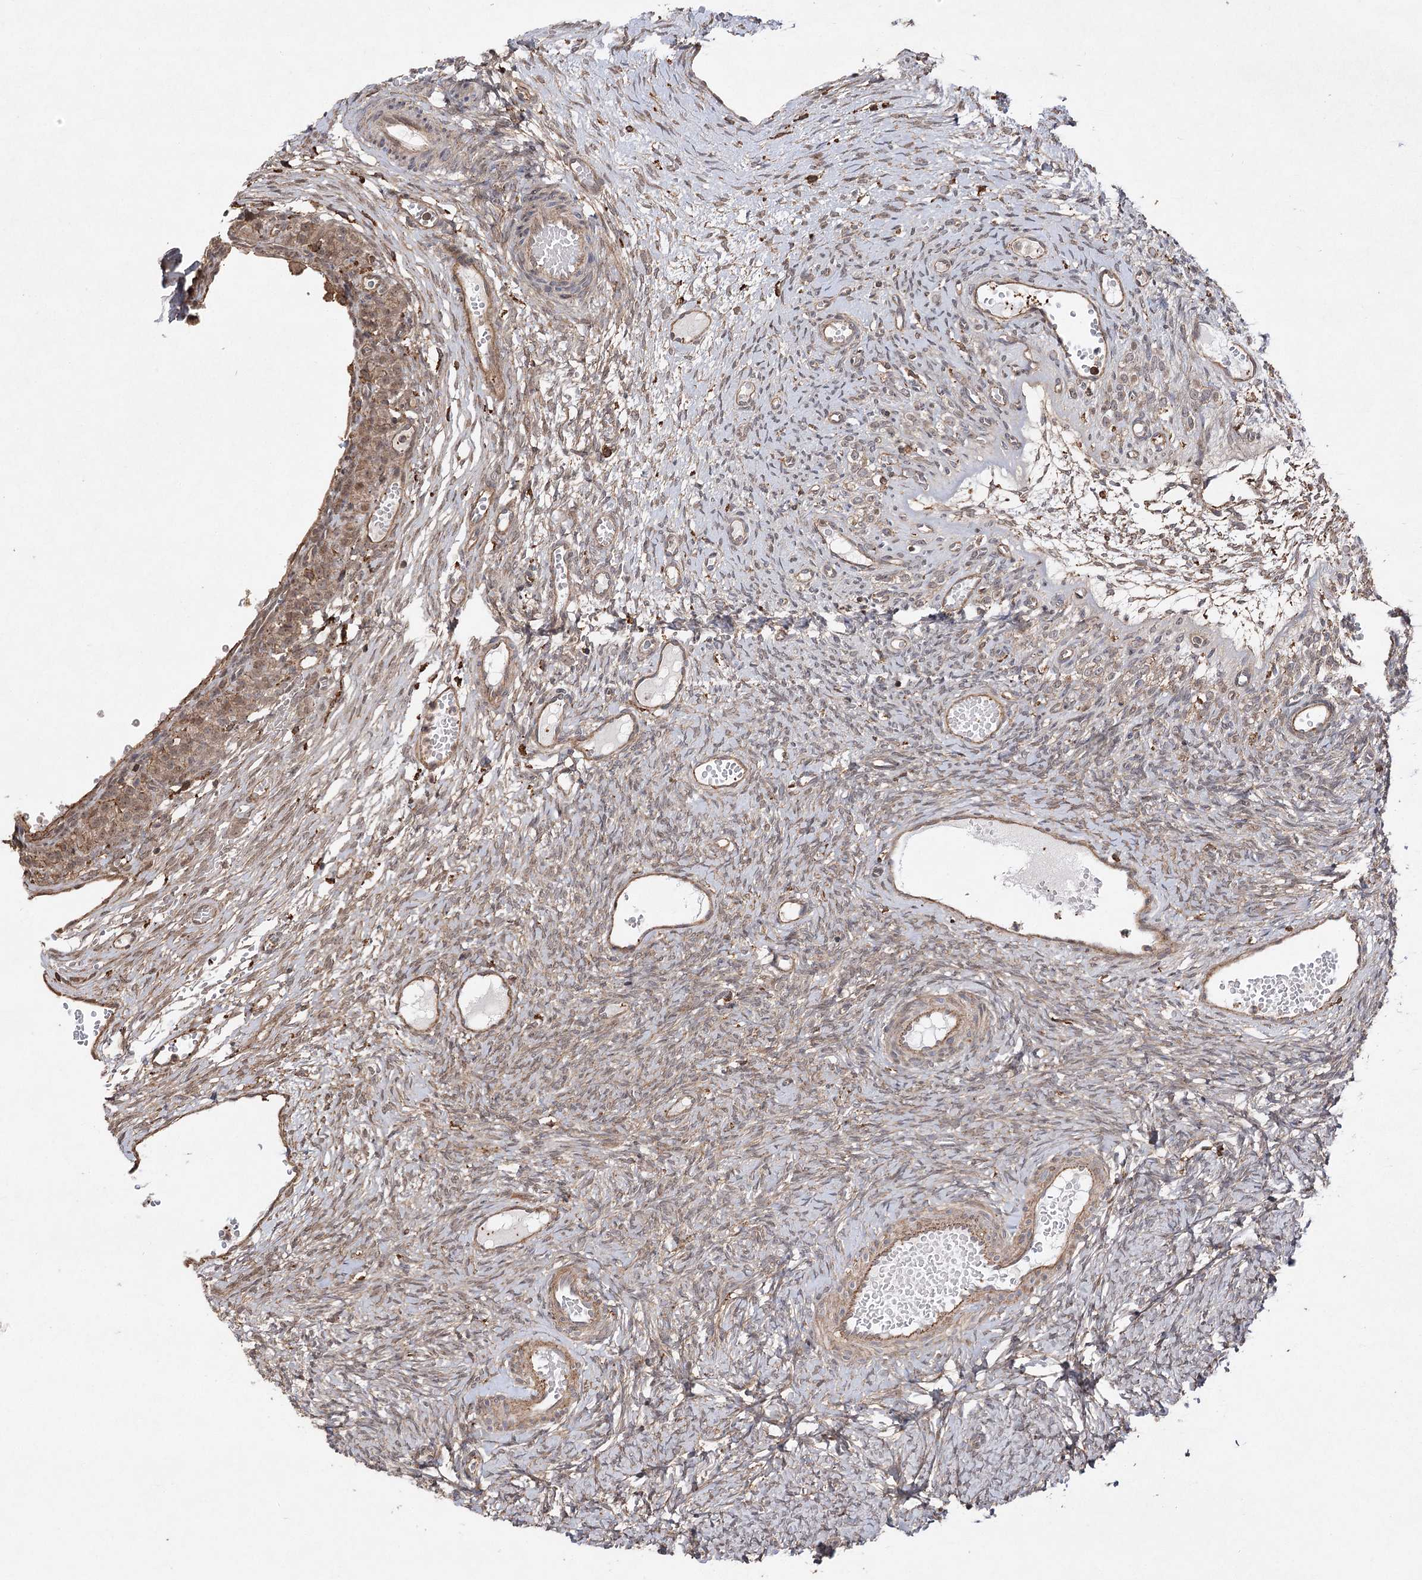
{"staining": {"intensity": "weak", "quantity": "25%-75%", "location": "cytoplasmic/membranous,nuclear"}, "tissue": "ovary", "cell_type": "Ovarian stroma cells", "image_type": "normal", "snomed": [{"axis": "morphology", "description": "Adenocarcinoma, NOS"}, {"axis": "topography", "description": "Endometrium"}], "caption": "High-power microscopy captured an immunohistochemistry histopathology image of benign ovary, revealing weak cytoplasmic/membranous,nuclear staining in approximately 25%-75% of ovarian stroma cells.", "gene": "OBSL1", "patient": {"sex": "female", "age": 32}}